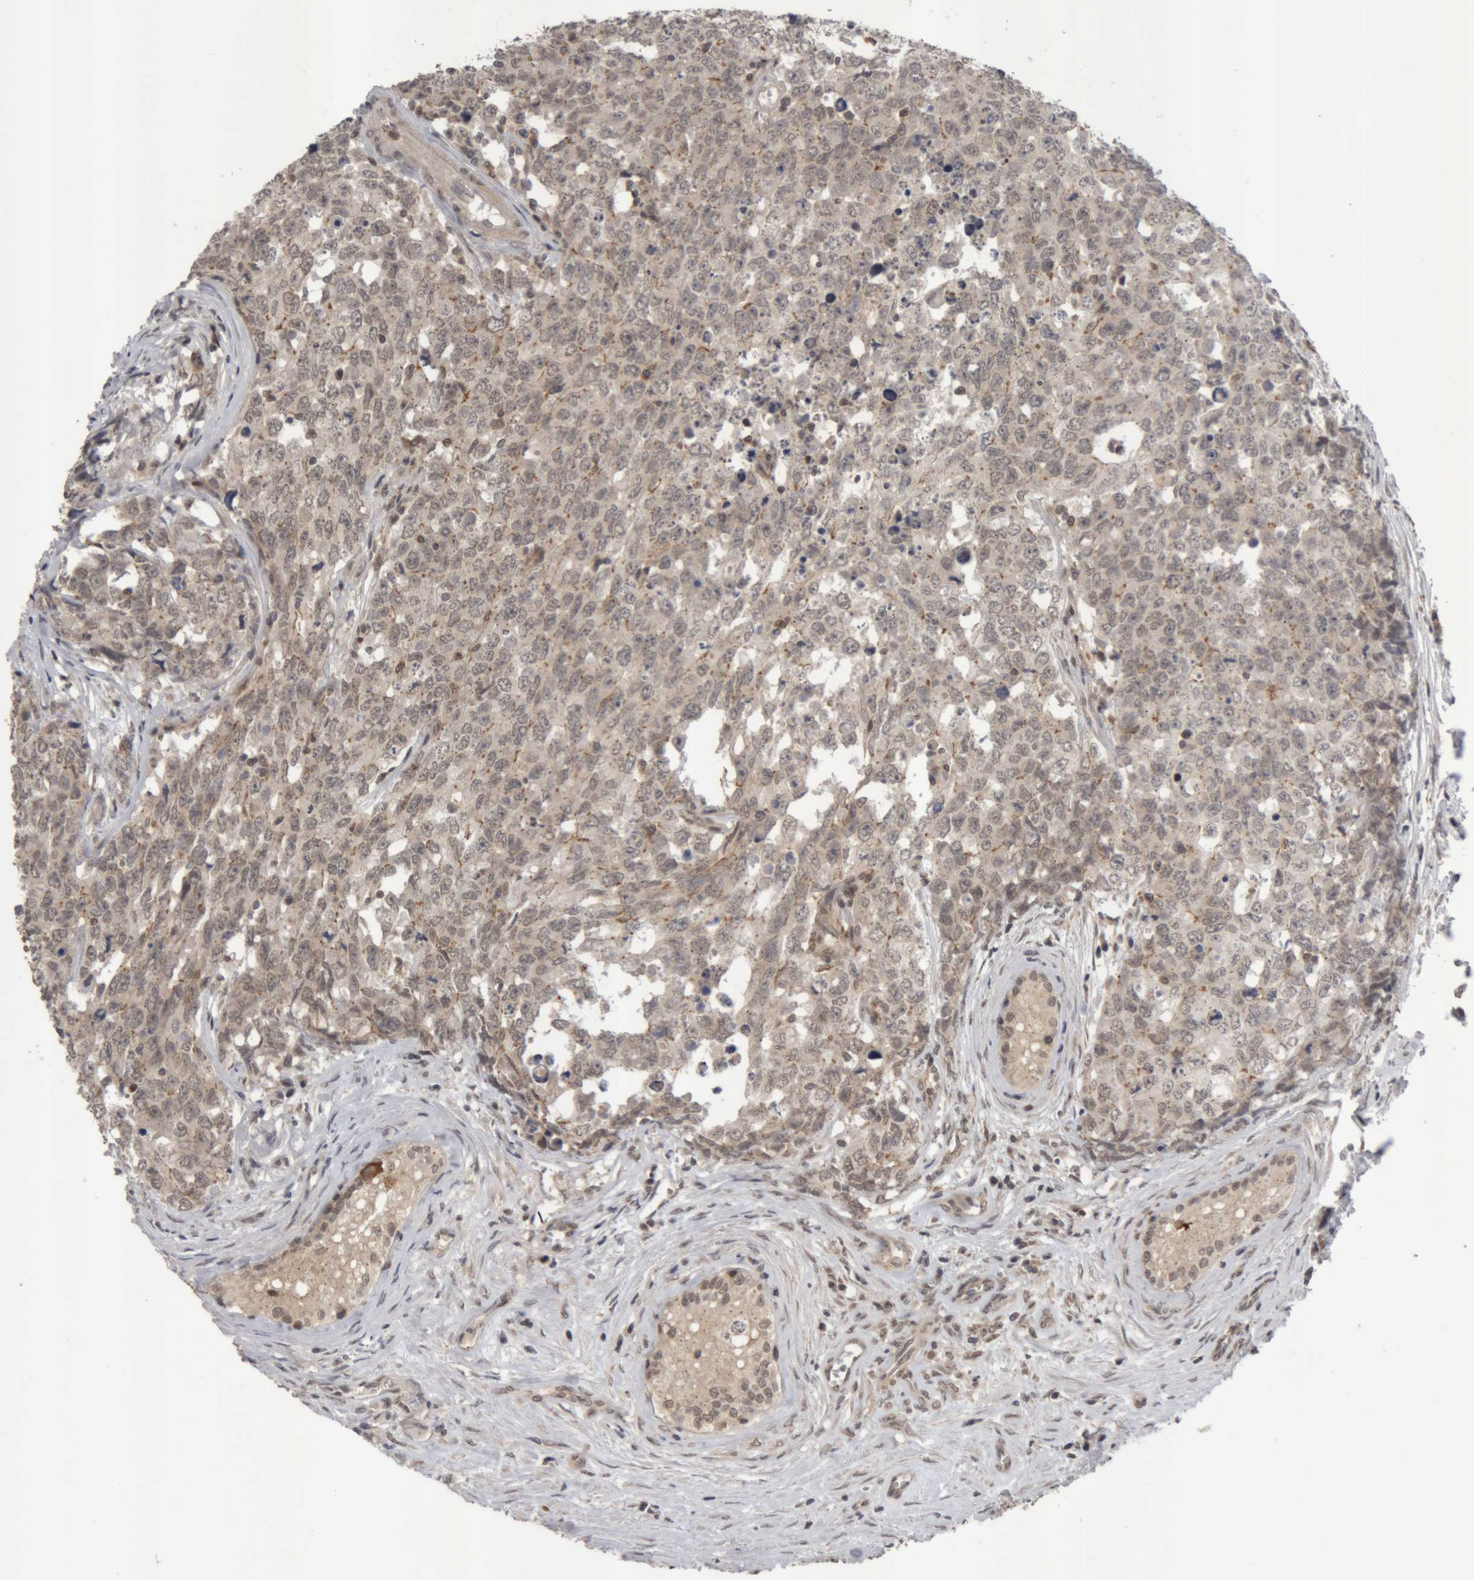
{"staining": {"intensity": "weak", "quantity": ">75%", "location": "cytoplasmic/membranous,nuclear"}, "tissue": "testis cancer", "cell_type": "Tumor cells", "image_type": "cancer", "snomed": [{"axis": "morphology", "description": "Carcinoma, Embryonal, NOS"}, {"axis": "topography", "description": "Testis"}], "caption": "Testis cancer (embryonal carcinoma) stained with a brown dye reveals weak cytoplasmic/membranous and nuclear positive positivity in approximately >75% of tumor cells.", "gene": "NFATC2", "patient": {"sex": "male", "age": 28}}